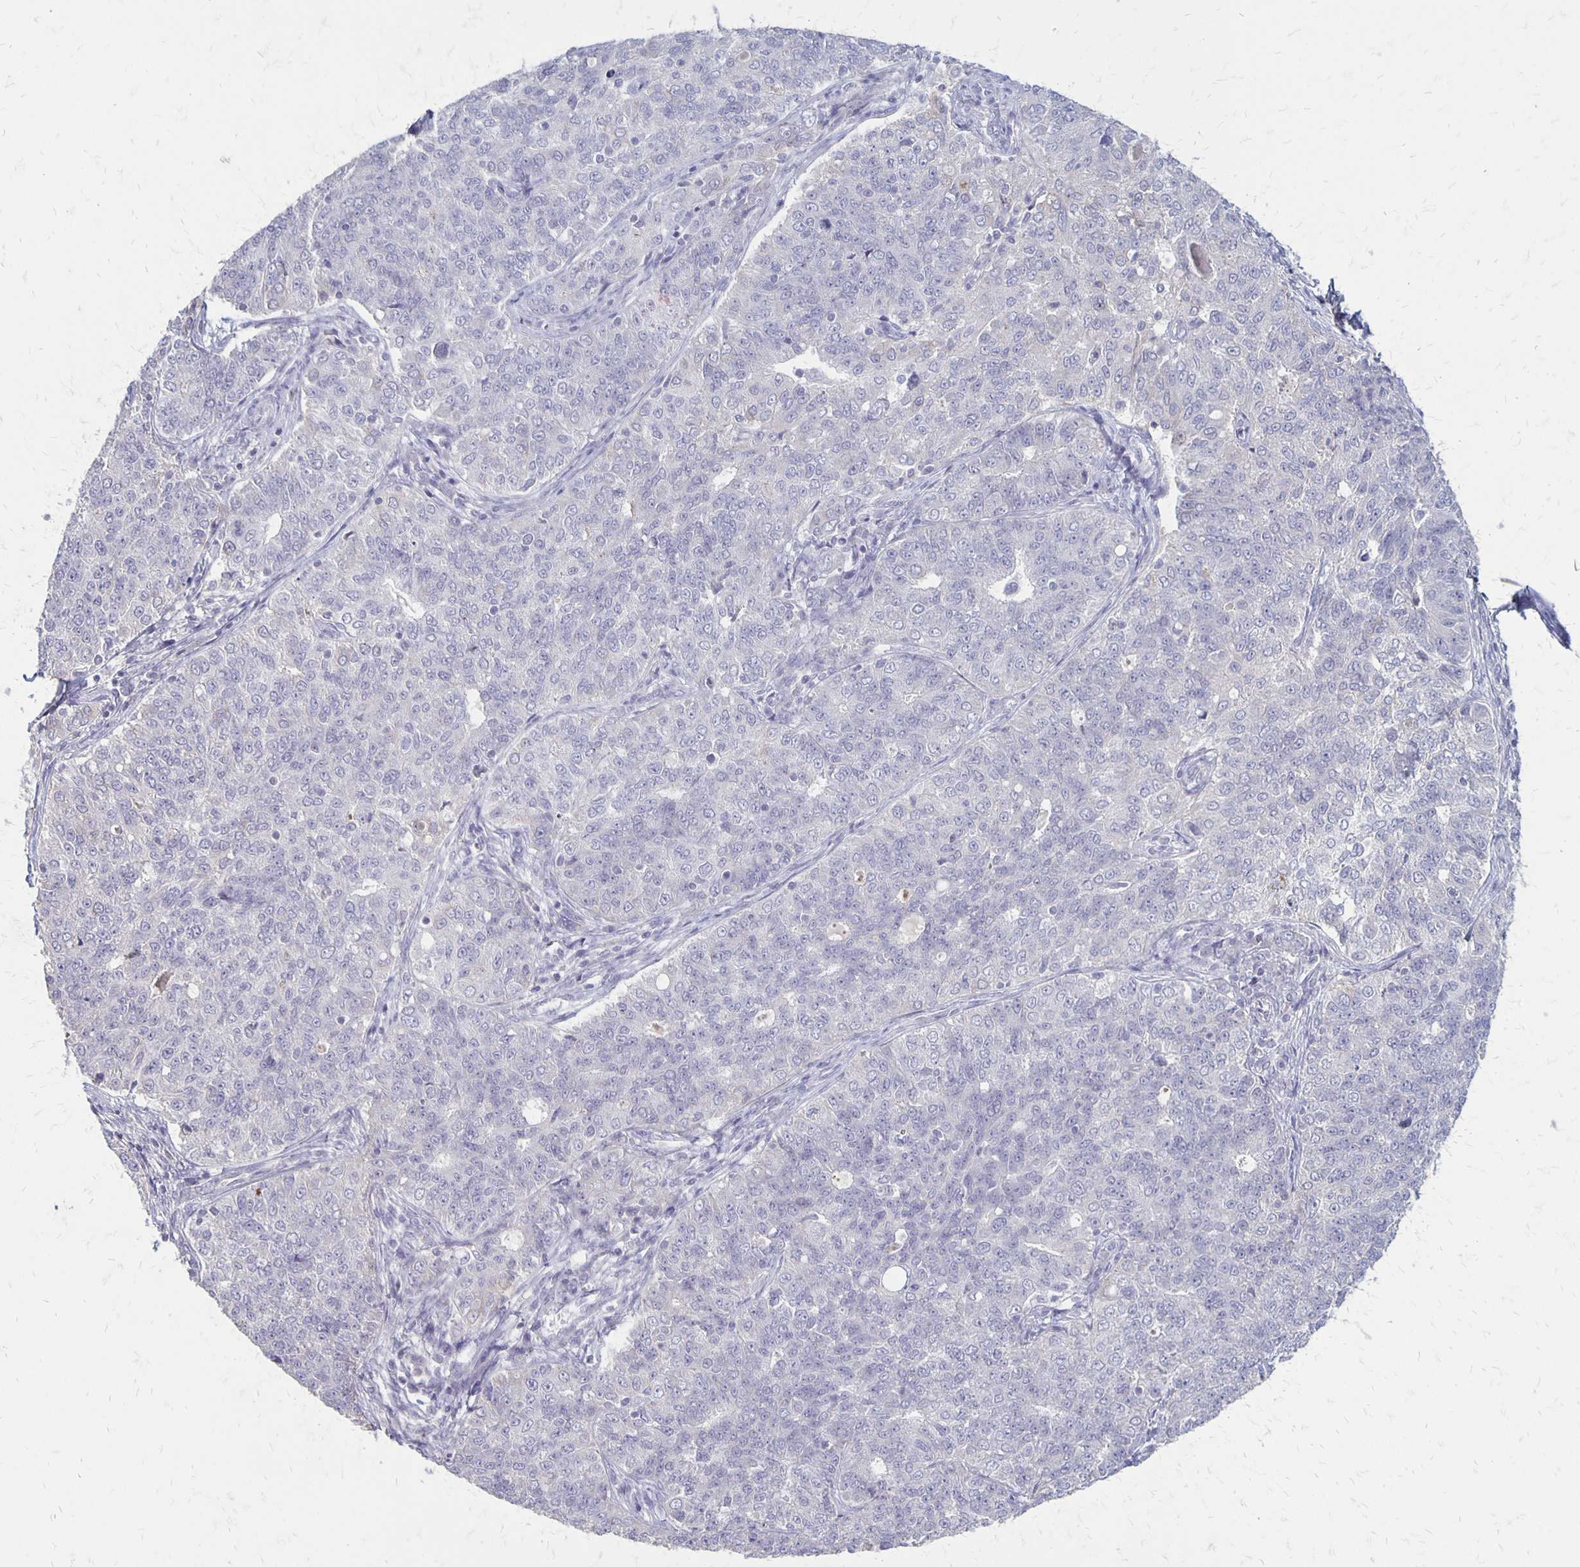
{"staining": {"intensity": "negative", "quantity": "none", "location": "none"}, "tissue": "endometrial cancer", "cell_type": "Tumor cells", "image_type": "cancer", "snomed": [{"axis": "morphology", "description": "Adenocarcinoma, NOS"}, {"axis": "topography", "description": "Endometrium"}], "caption": "This histopathology image is of adenocarcinoma (endometrial) stained with immunohistochemistry (IHC) to label a protein in brown with the nuclei are counter-stained blue. There is no staining in tumor cells.", "gene": "SEPTIN5", "patient": {"sex": "female", "age": 43}}